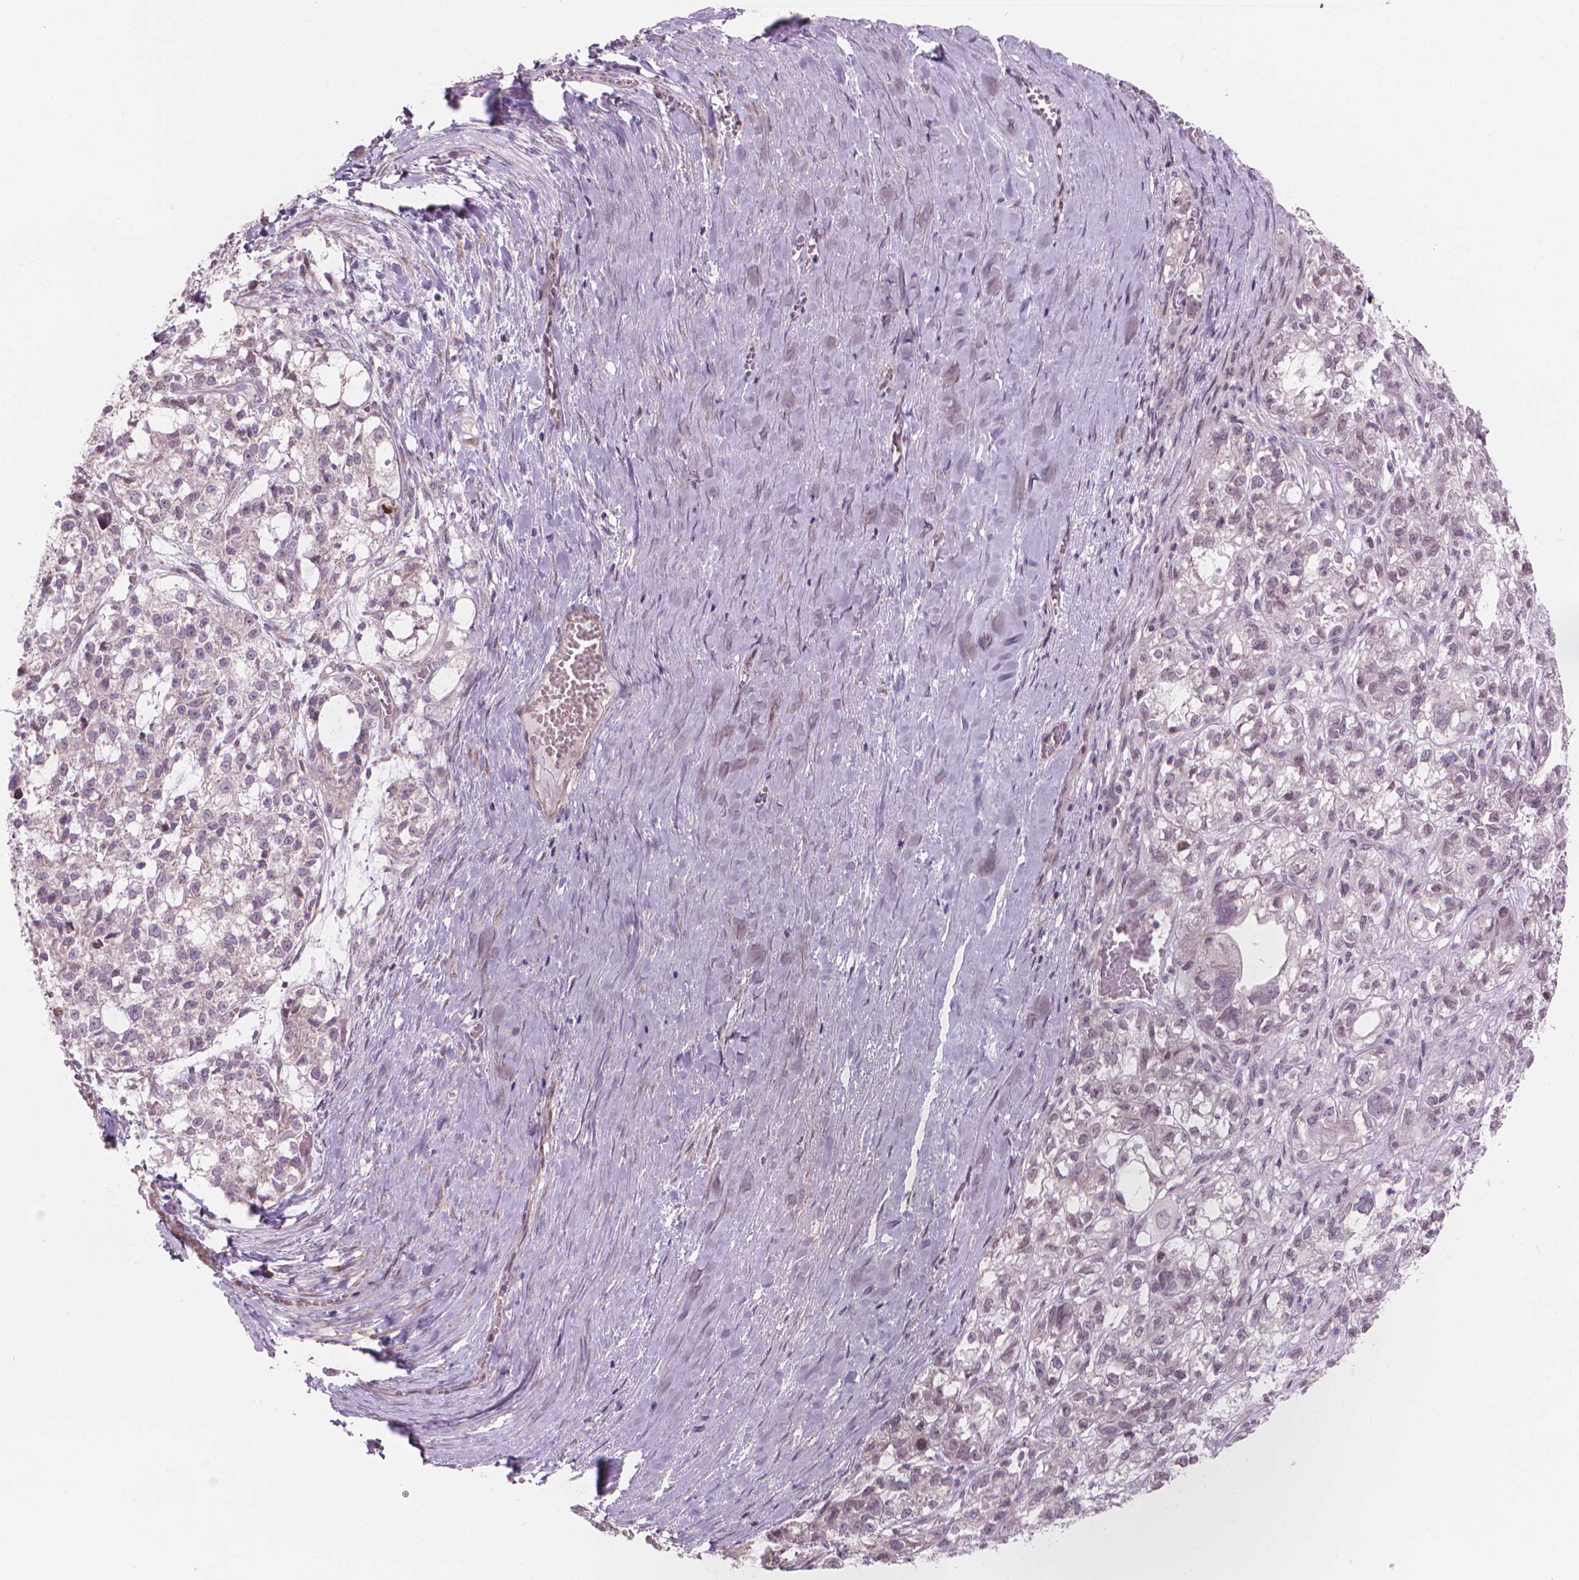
{"staining": {"intensity": "negative", "quantity": "none", "location": "none"}, "tissue": "ovarian cancer", "cell_type": "Tumor cells", "image_type": "cancer", "snomed": [{"axis": "morphology", "description": "Carcinoma, endometroid"}, {"axis": "topography", "description": "Ovary"}], "caption": "Photomicrograph shows no protein positivity in tumor cells of ovarian cancer (endometroid carcinoma) tissue. (Brightfield microscopy of DAB IHC at high magnification).", "gene": "IFFO1", "patient": {"sex": "female", "age": 64}}